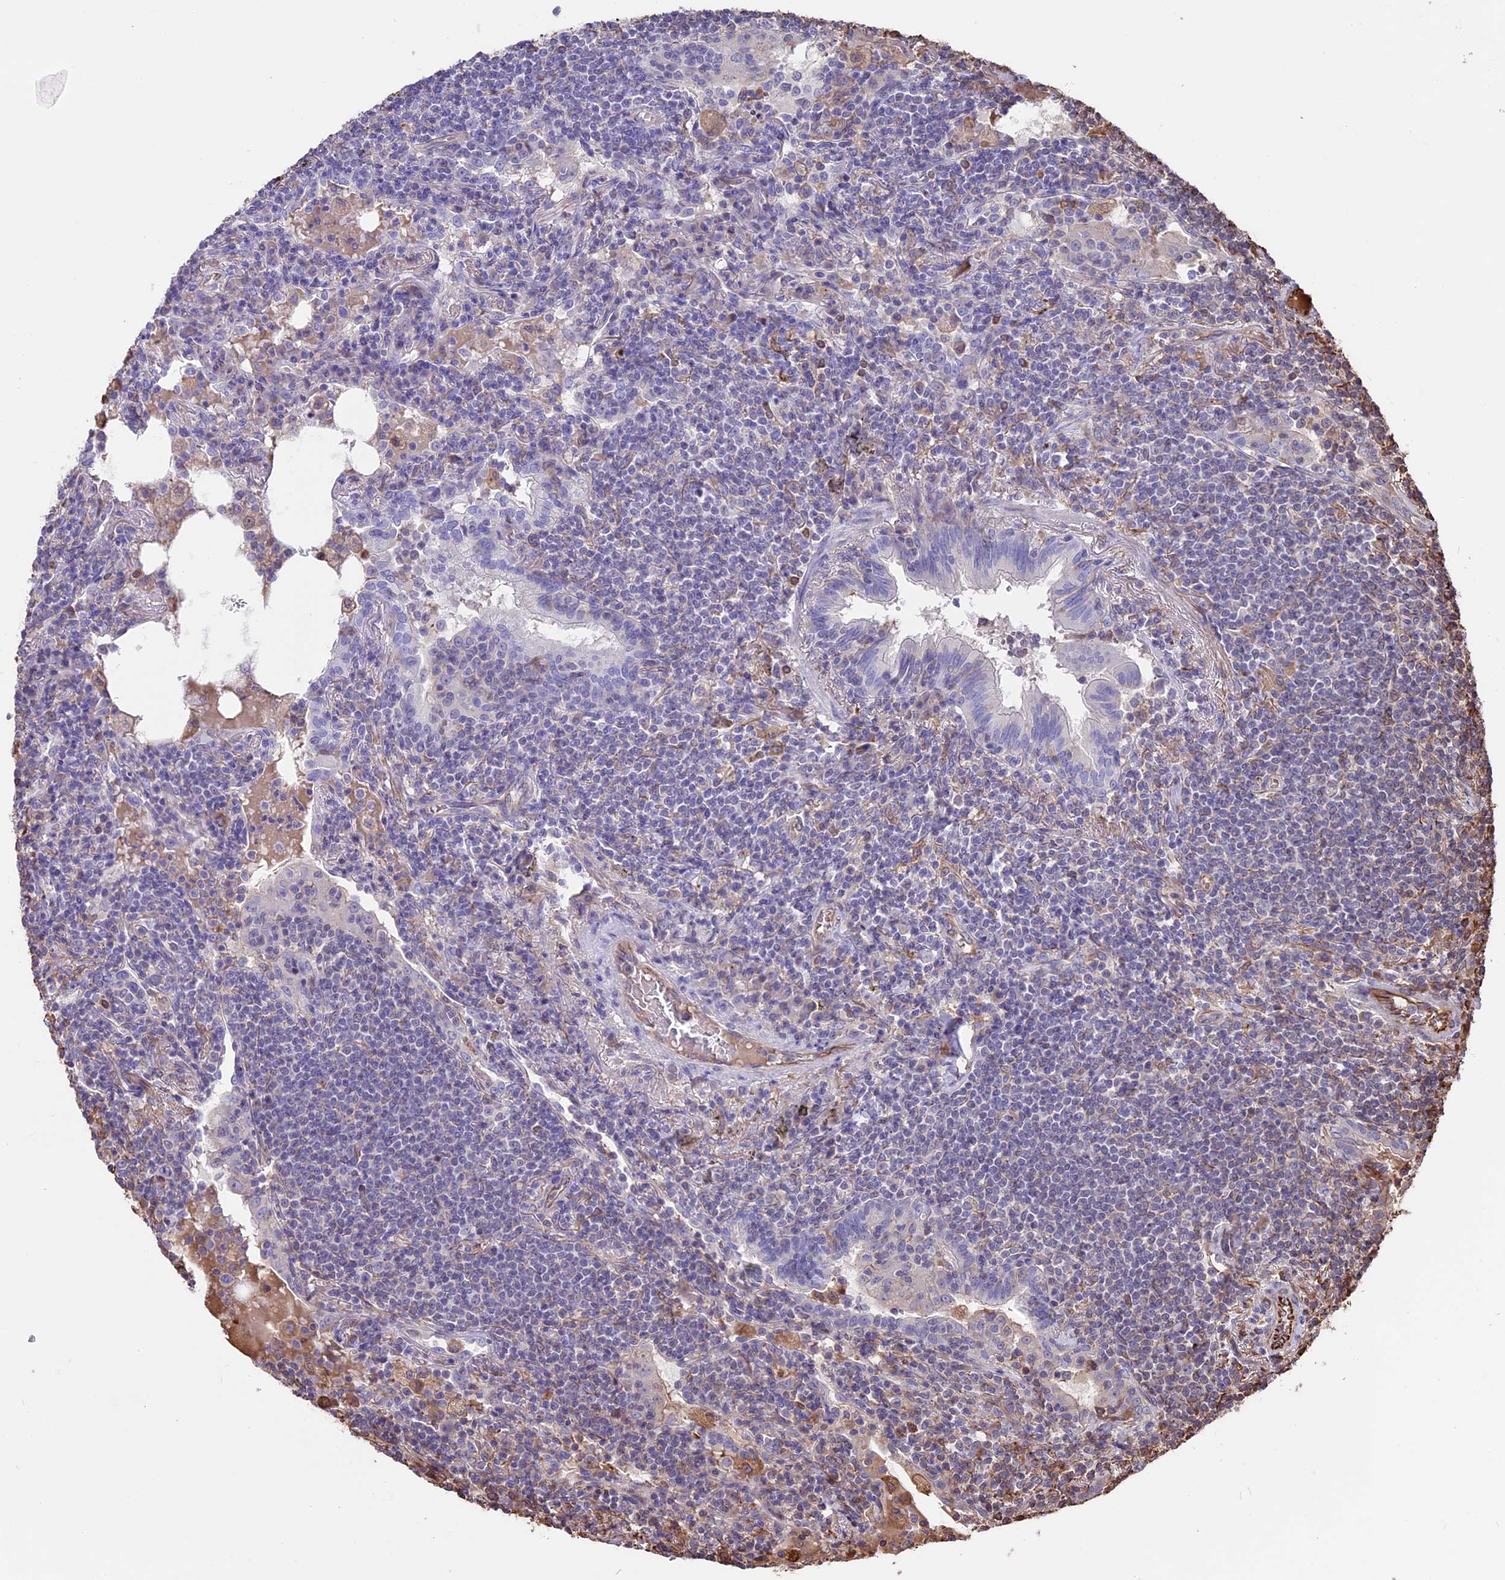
{"staining": {"intensity": "negative", "quantity": "none", "location": "none"}, "tissue": "lymphoma", "cell_type": "Tumor cells", "image_type": "cancer", "snomed": [{"axis": "morphology", "description": "Malignant lymphoma, non-Hodgkin's type, Low grade"}, {"axis": "topography", "description": "Lung"}], "caption": "This is a histopathology image of immunohistochemistry (IHC) staining of low-grade malignant lymphoma, non-Hodgkin's type, which shows no expression in tumor cells. The staining was performed using DAB to visualize the protein expression in brown, while the nuclei were stained in blue with hematoxylin (Magnification: 20x).", "gene": "SEH1L", "patient": {"sex": "female", "age": 71}}